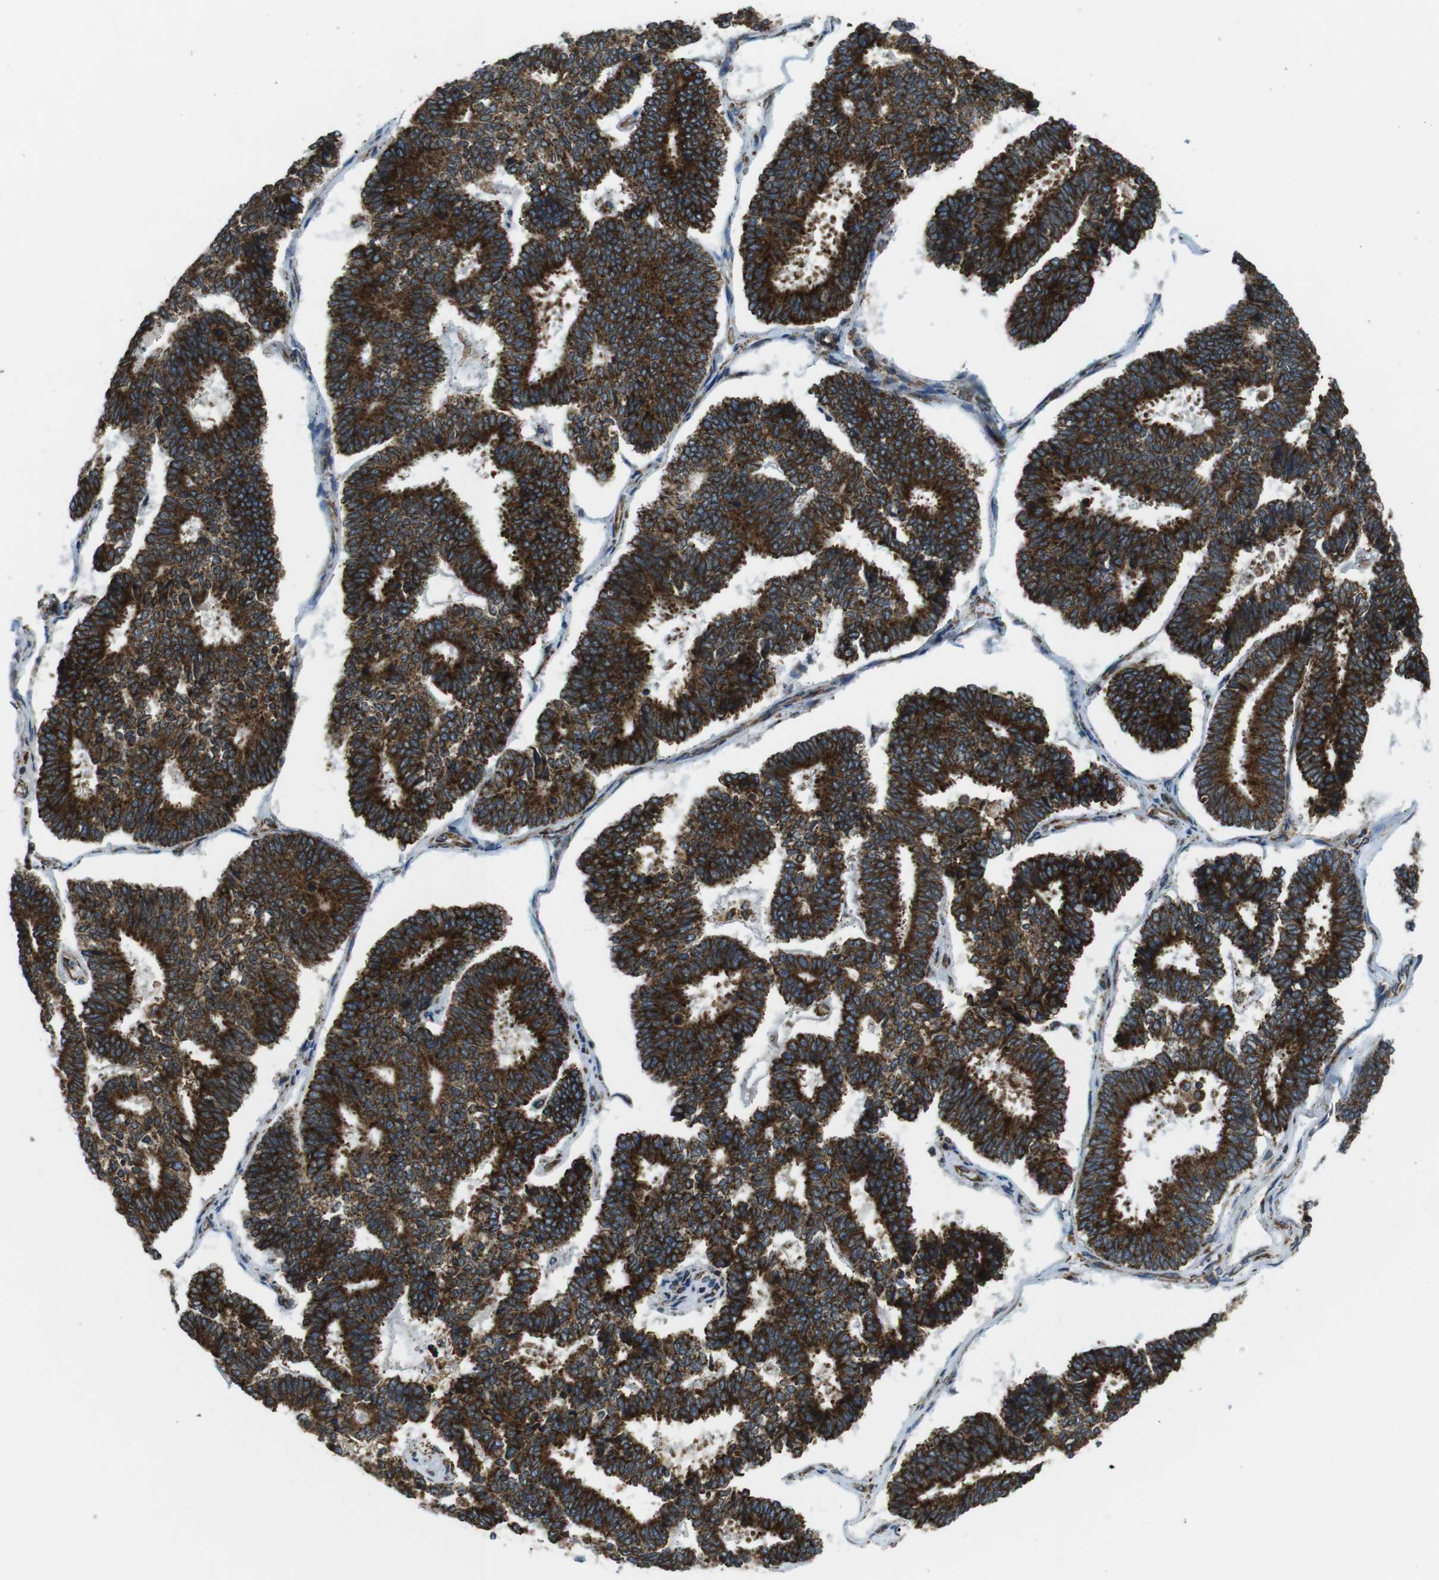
{"staining": {"intensity": "strong", "quantity": ">75%", "location": "cytoplasmic/membranous"}, "tissue": "endometrial cancer", "cell_type": "Tumor cells", "image_type": "cancer", "snomed": [{"axis": "morphology", "description": "Adenocarcinoma, NOS"}, {"axis": "topography", "description": "Endometrium"}], "caption": "Immunohistochemical staining of human endometrial adenocarcinoma shows high levels of strong cytoplasmic/membranous protein expression in about >75% of tumor cells. The staining is performed using DAB (3,3'-diaminobenzidine) brown chromogen to label protein expression. The nuclei are counter-stained blue using hematoxylin.", "gene": "UGGT1", "patient": {"sex": "female", "age": 70}}